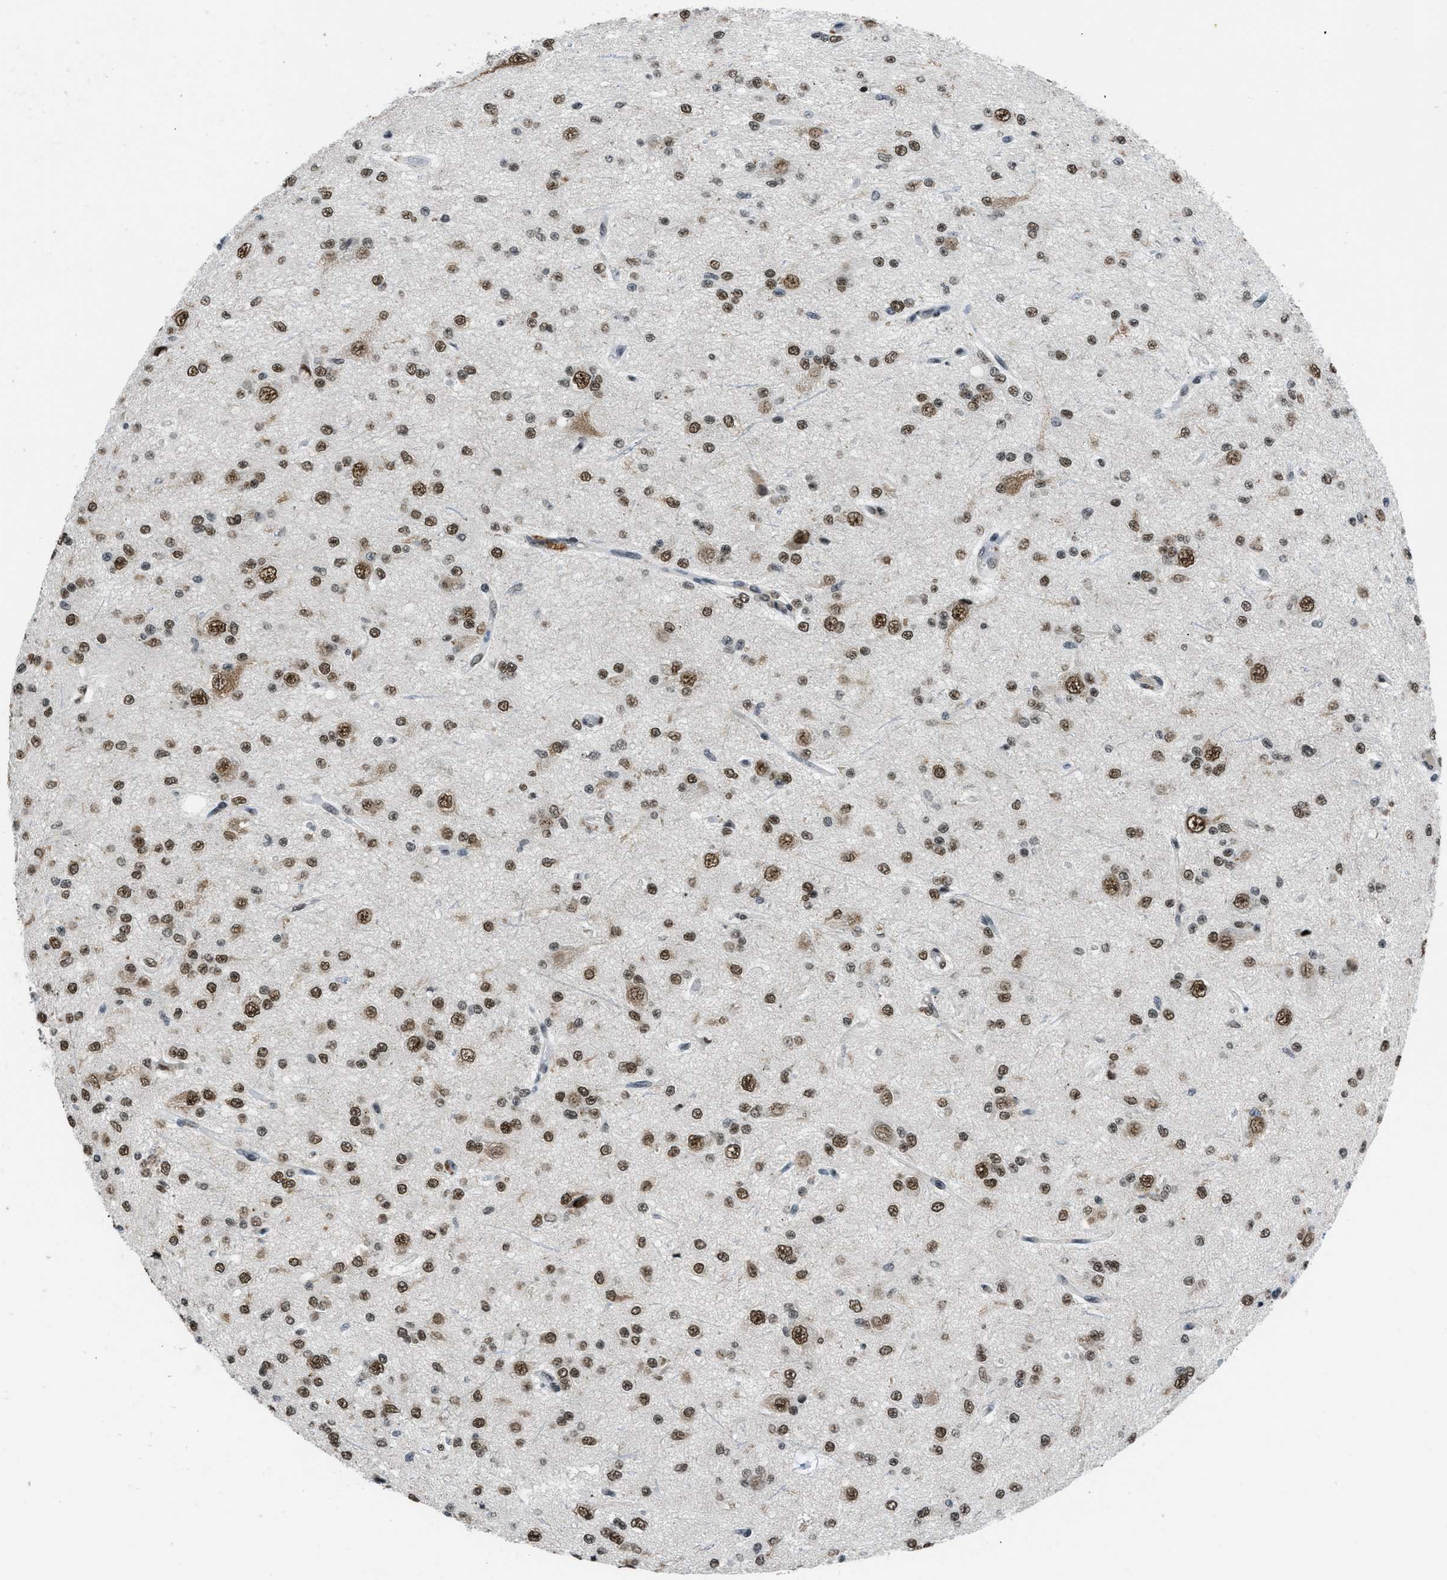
{"staining": {"intensity": "moderate", "quantity": ">75%", "location": "nuclear"}, "tissue": "glioma", "cell_type": "Tumor cells", "image_type": "cancer", "snomed": [{"axis": "morphology", "description": "Glioma, malignant, Low grade"}, {"axis": "topography", "description": "Brain"}], "caption": "Tumor cells exhibit medium levels of moderate nuclear expression in approximately >75% of cells in human malignant low-grade glioma.", "gene": "GATAD2B", "patient": {"sex": "male", "age": 38}}